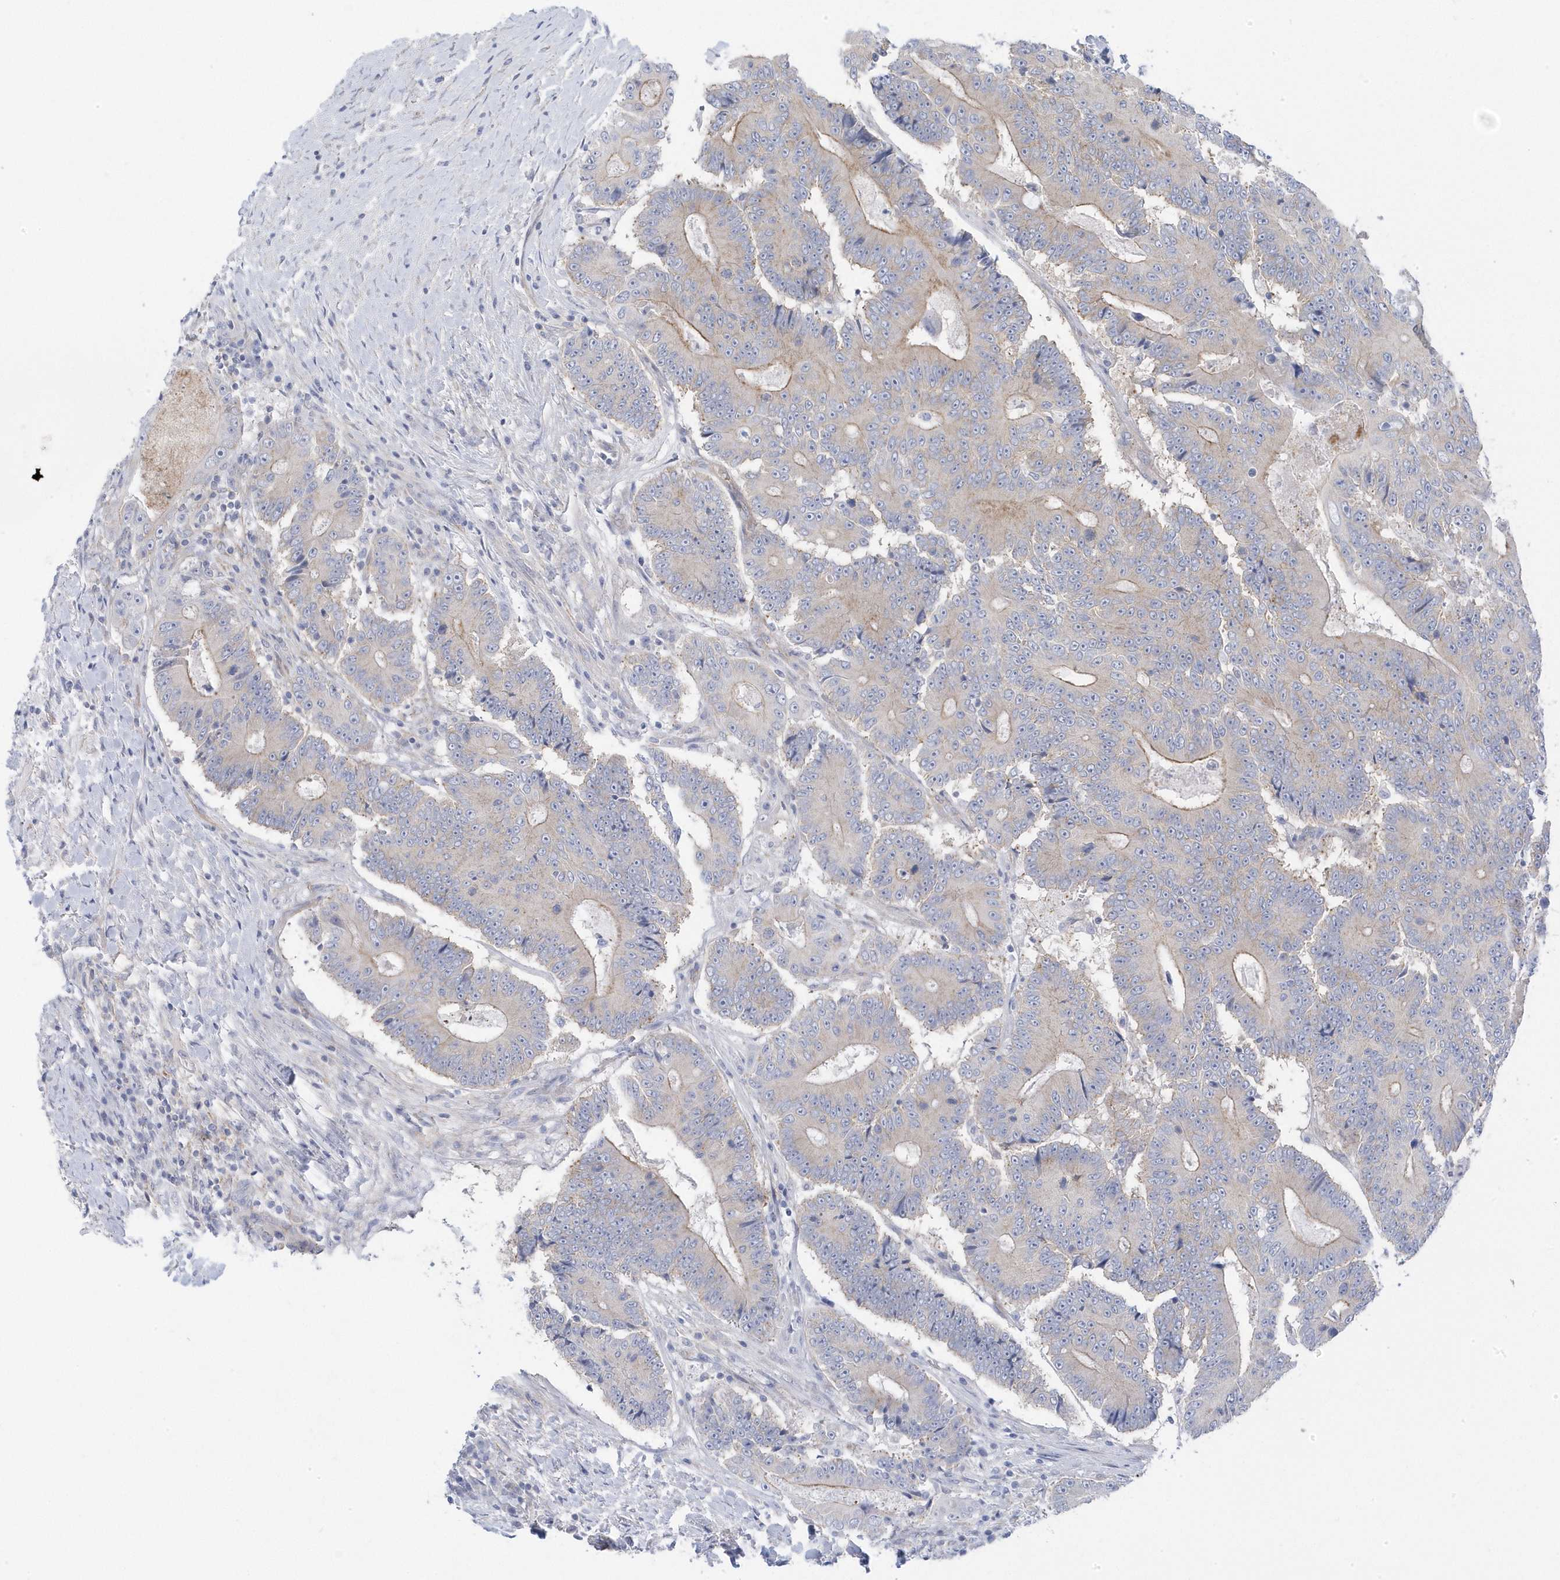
{"staining": {"intensity": "moderate", "quantity": "<25%", "location": "cytoplasmic/membranous"}, "tissue": "colorectal cancer", "cell_type": "Tumor cells", "image_type": "cancer", "snomed": [{"axis": "morphology", "description": "Adenocarcinoma, NOS"}, {"axis": "topography", "description": "Colon"}], "caption": "An image of colorectal cancer (adenocarcinoma) stained for a protein shows moderate cytoplasmic/membranous brown staining in tumor cells.", "gene": "ANAPC1", "patient": {"sex": "male", "age": 83}}